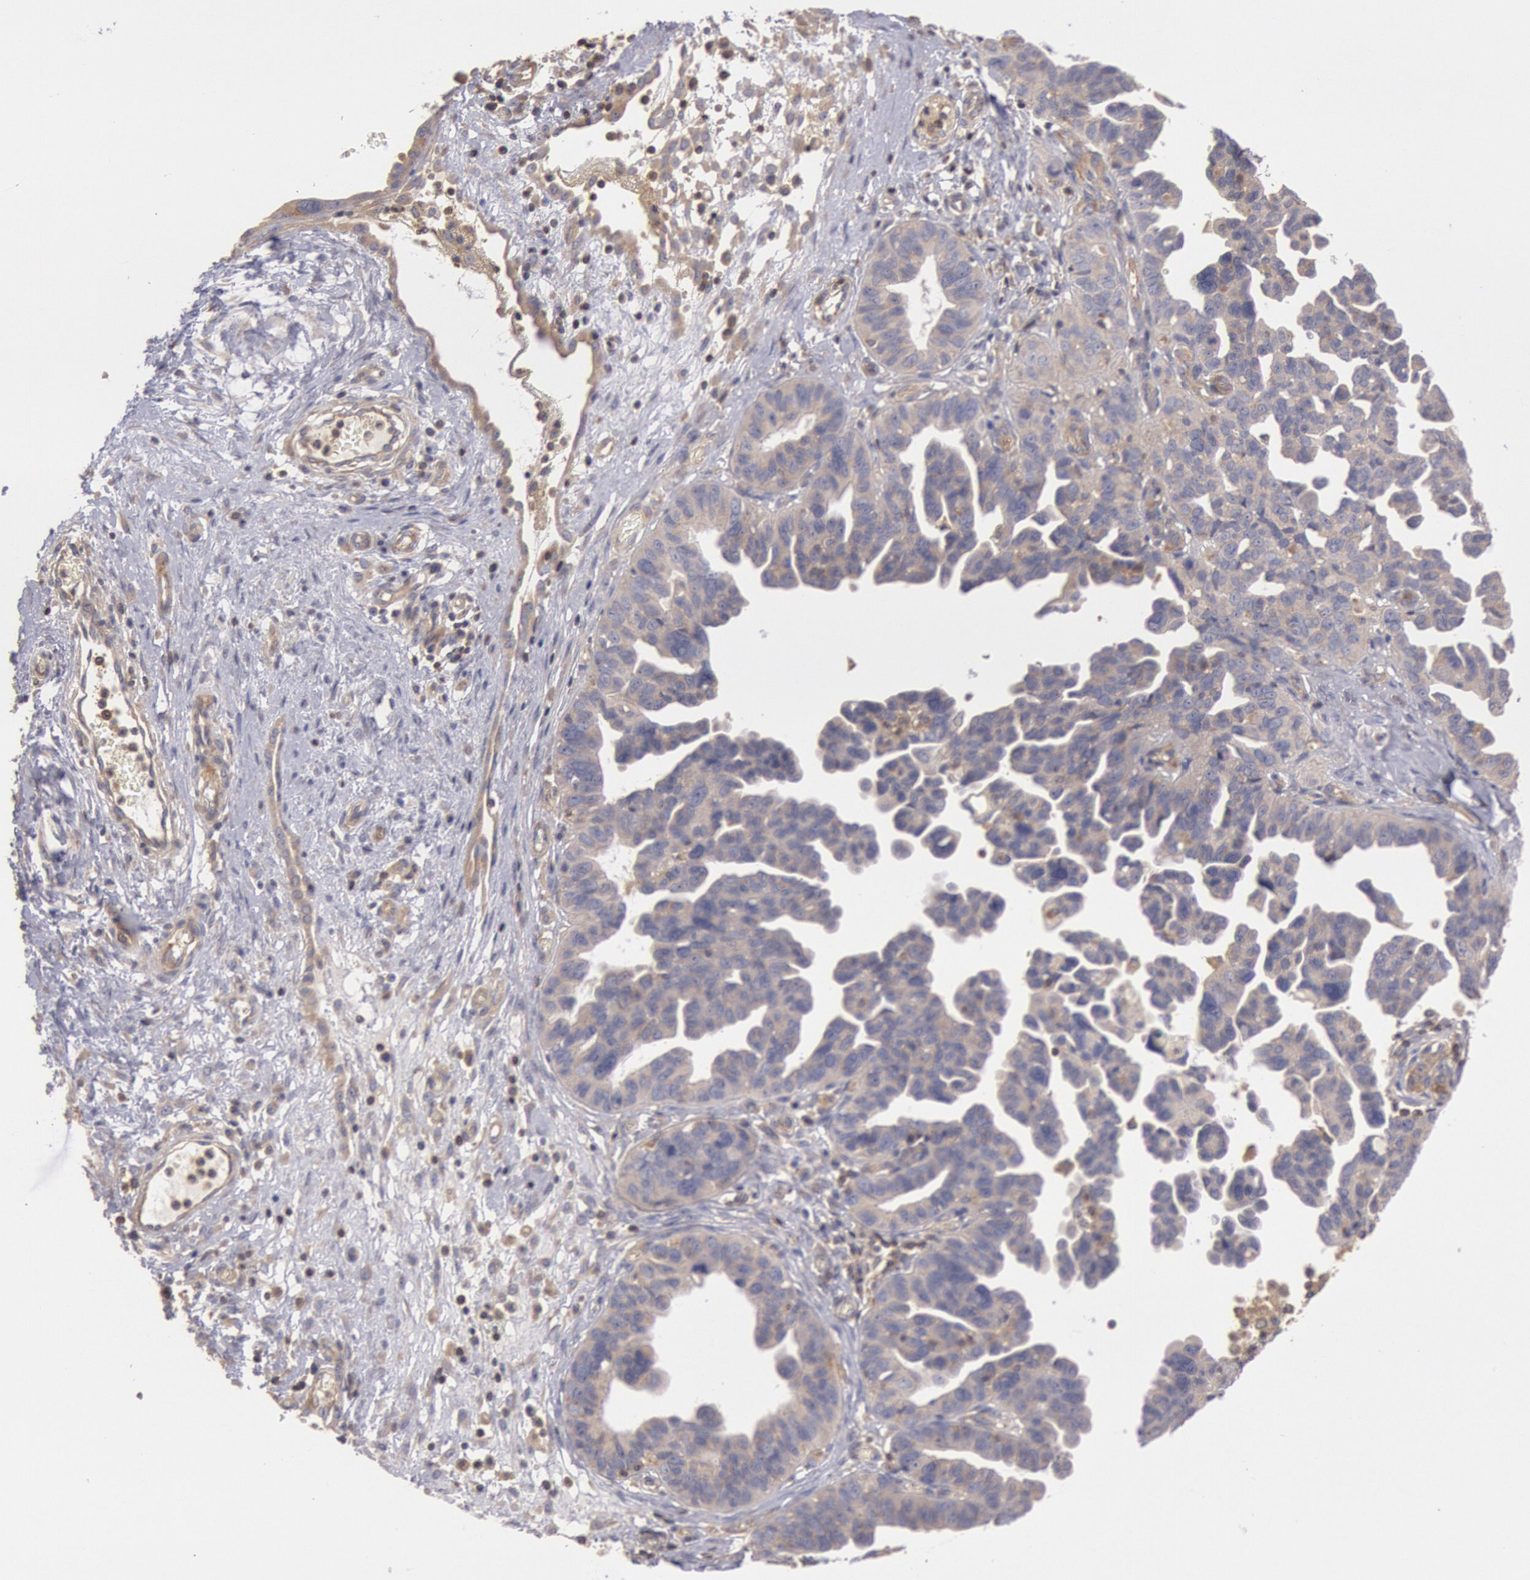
{"staining": {"intensity": "weak", "quantity": ">75%", "location": "cytoplasmic/membranous"}, "tissue": "ovarian cancer", "cell_type": "Tumor cells", "image_type": "cancer", "snomed": [{"axis": "morphology", "description": "Cystadenocarcinoma, serous, NOS"}, {"axis": "topography", "description": "Ovary"}], "caption": "Protein analysis of ovarian cancer (serous cystadenocarcinoma) tissue shows weak cytoplasmic/membranous expression in approximately >75% of tumor cells. Using DAB (3,3'-diaminobenzidine) (brown) and hematoxylin (blue) stains, captured at high magnification using brightfield microscopy.", "gene": "PIK3R1", "patient": {"sex": "female", "age": 64}}